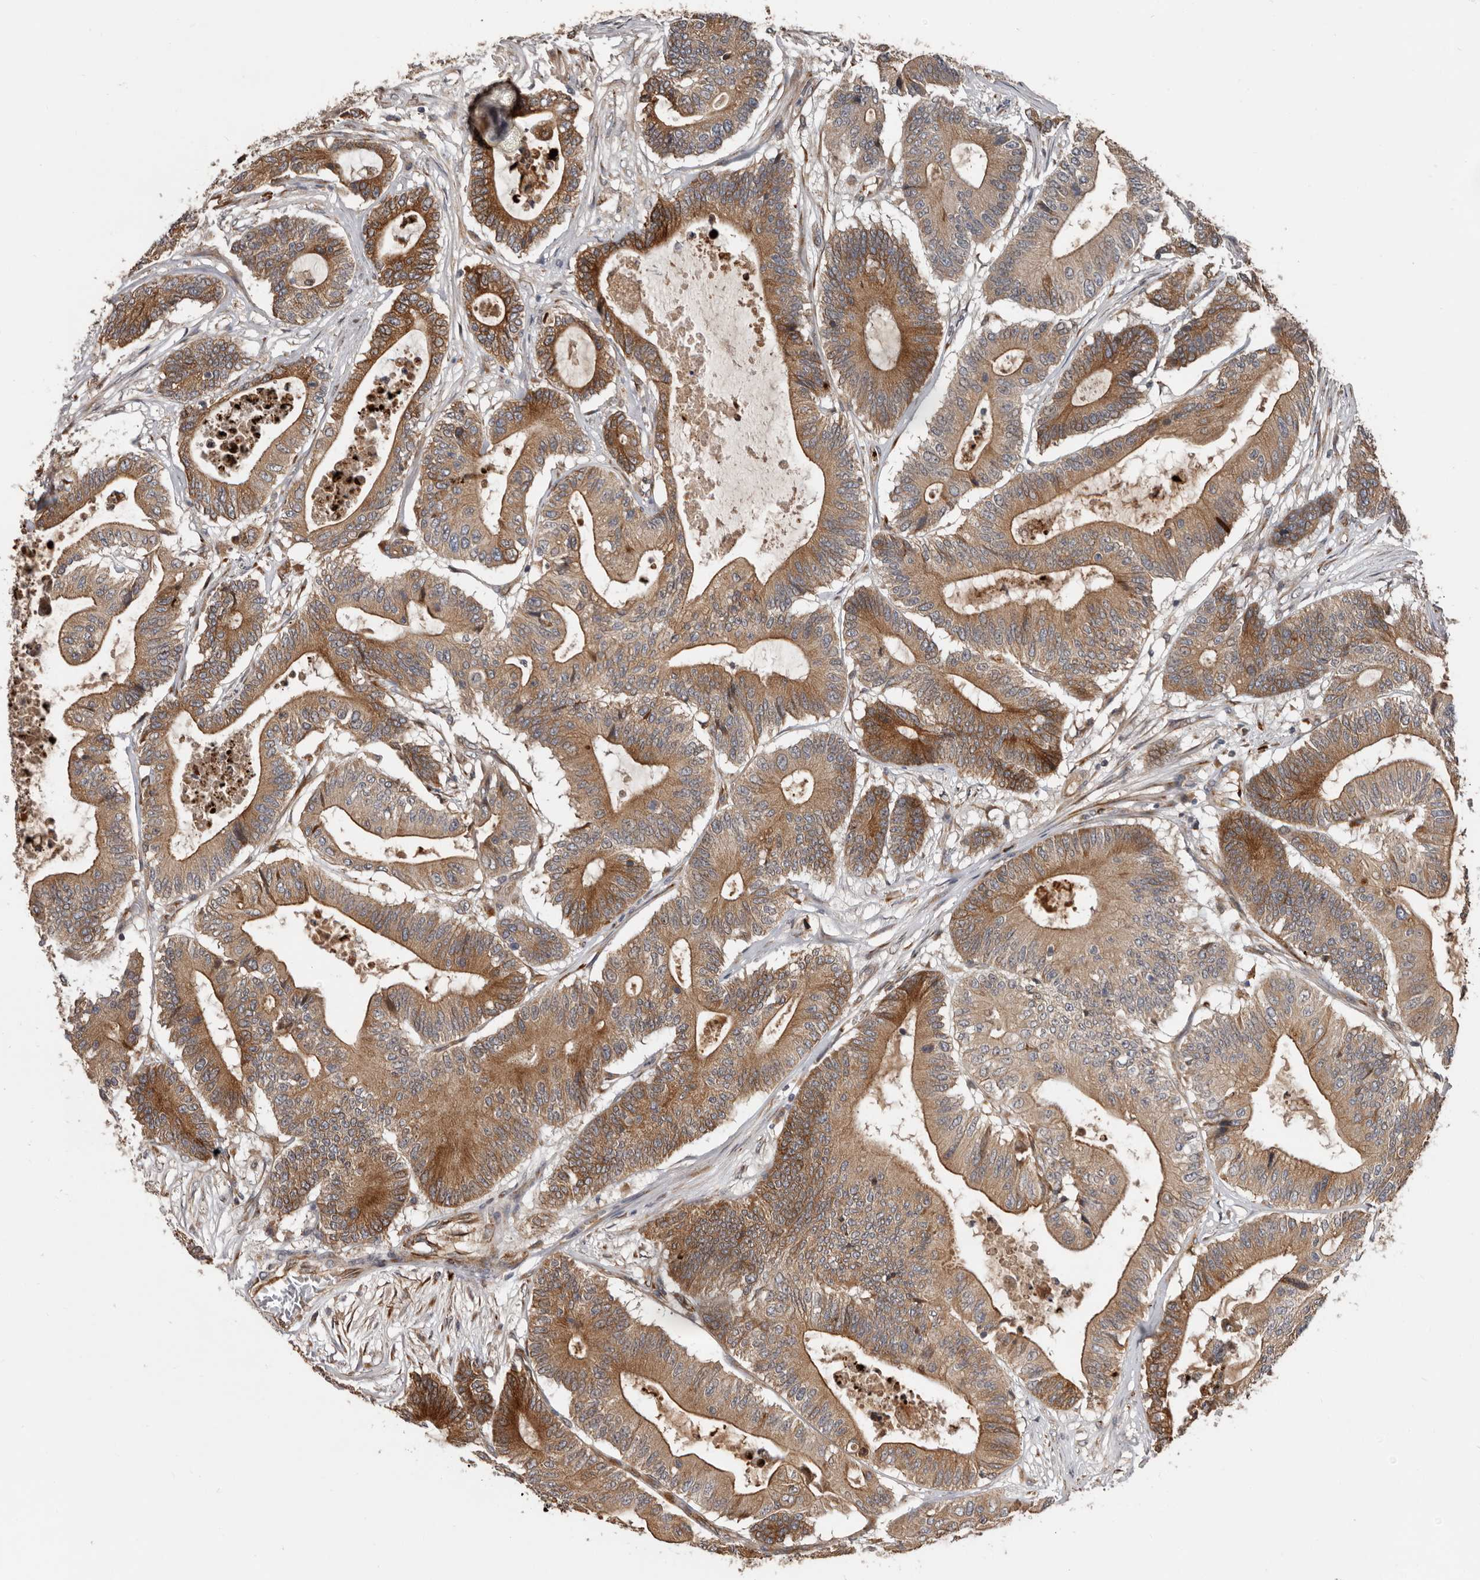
{"staining": {"intensity": "strong", "quantity": ">75%", "location": "cytoplasmic/membranous"}, "tissue": "colorectal cancer", "cell_type": "Tumor cells", "image_type": "cancer", "snomed": [{"axis": "morphology", "description": "Adenocarcinoma, NOS"}, {"axis": "topography", "description": "Colon"}], "caption": "Approximately >75% of tumor cells in adenocarcinoma (colorectal) exhibit strong cytoplasmic/membranous protein staining as visualized by brown immunohistochemical staining.", "gene": "MTF1", "patient": {"sex": "female", "age": 84}}